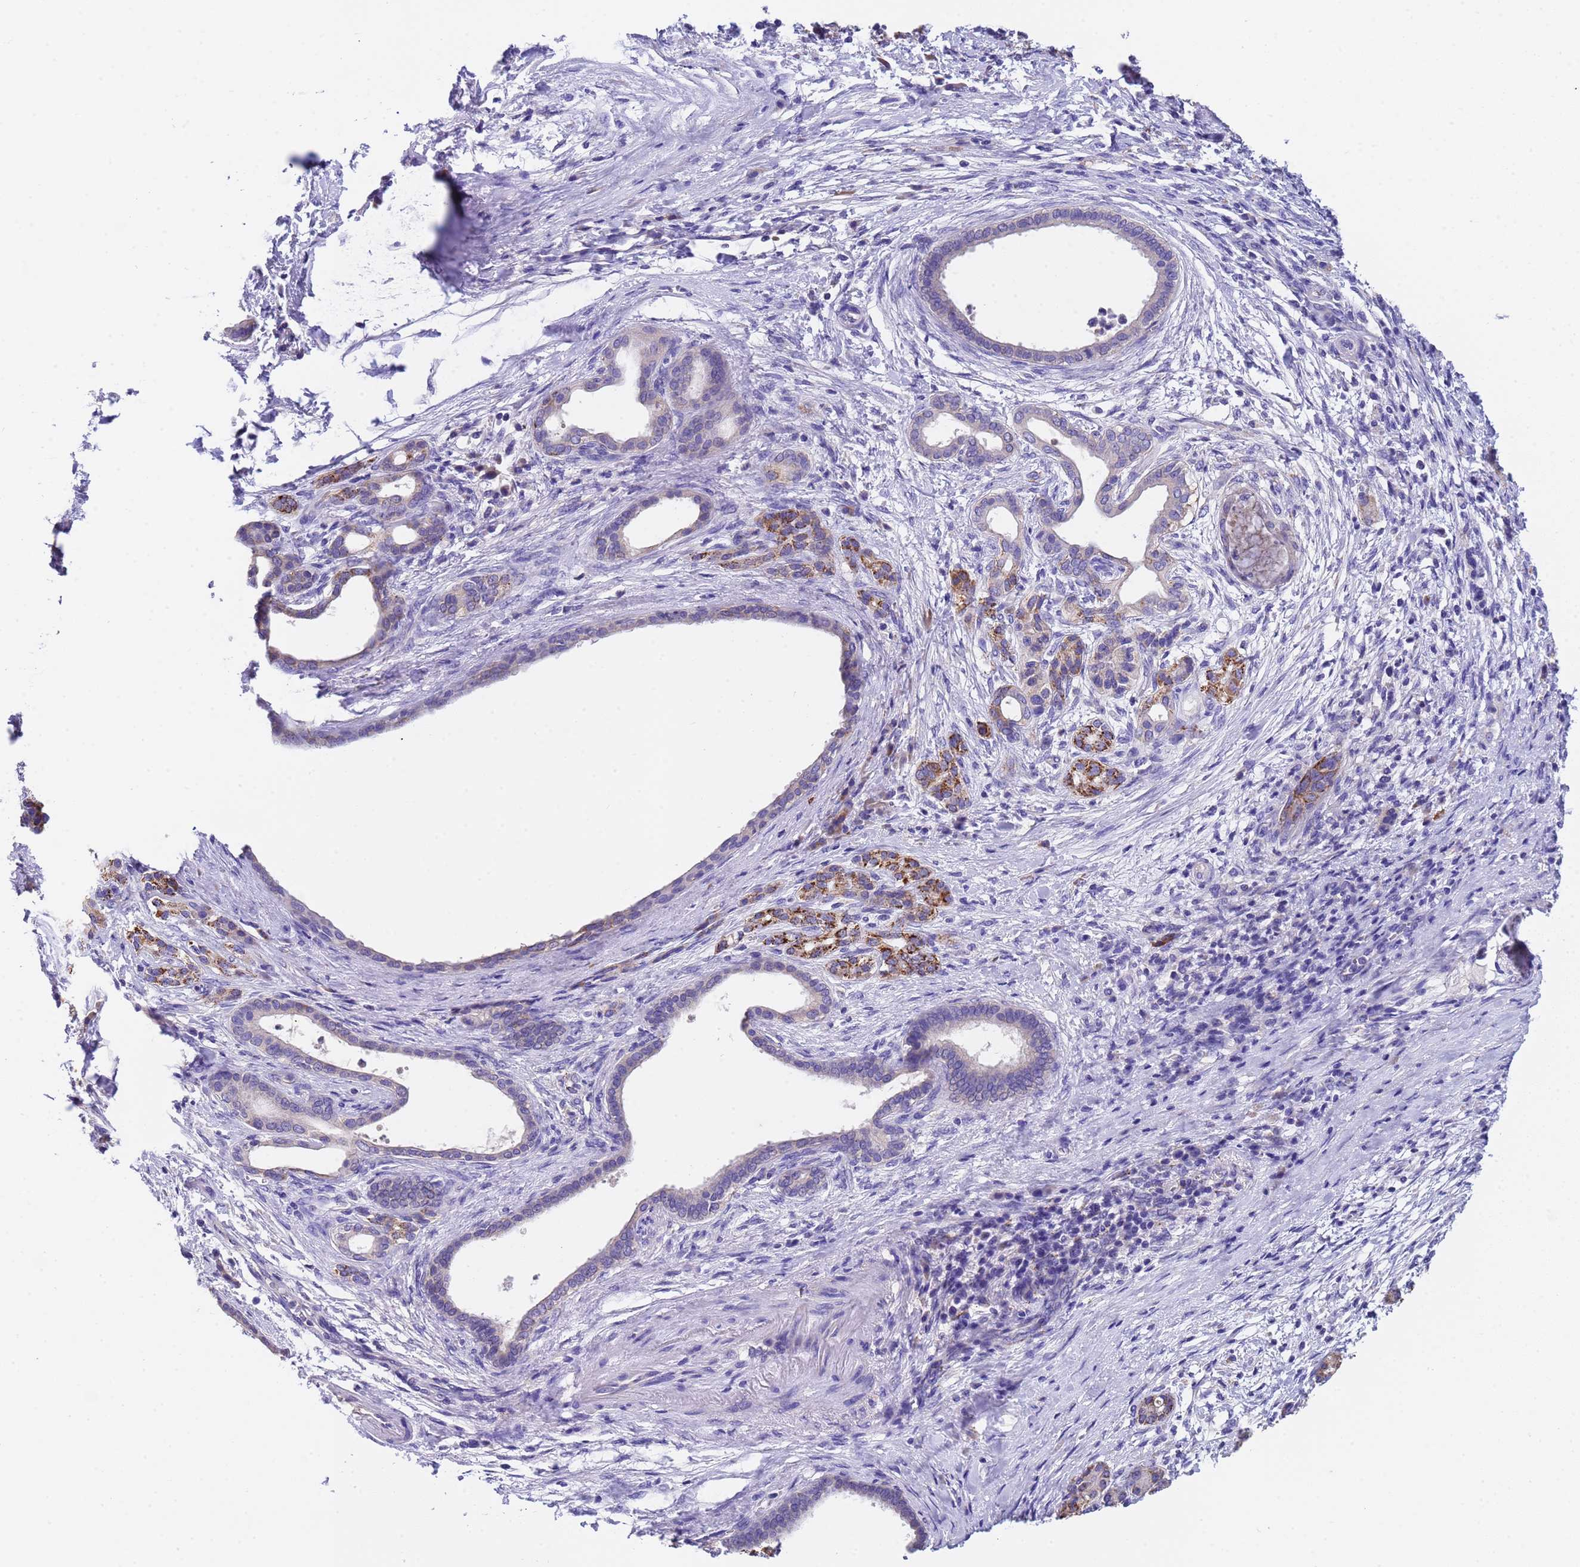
{"staining": {"intensity": "negative", "quantity": "none", "location": "none"}, "tissue": "pancreatic cancer", "cell_type": "Tumor cells", "image_type": "cancer", "snomed": [{"axis": "morphology", "description": "Adenocarcinoma, NOS"}, {"axis": "topography", "description": "Pancreas"}], "caption": "IHC image of neoplastic tissue: pancreatic cancer stained with DAB reveals no significant protein positivity in tumor cells.", "gene": "SLC24A3", "patient": {"sex": "female", "age": 55}}